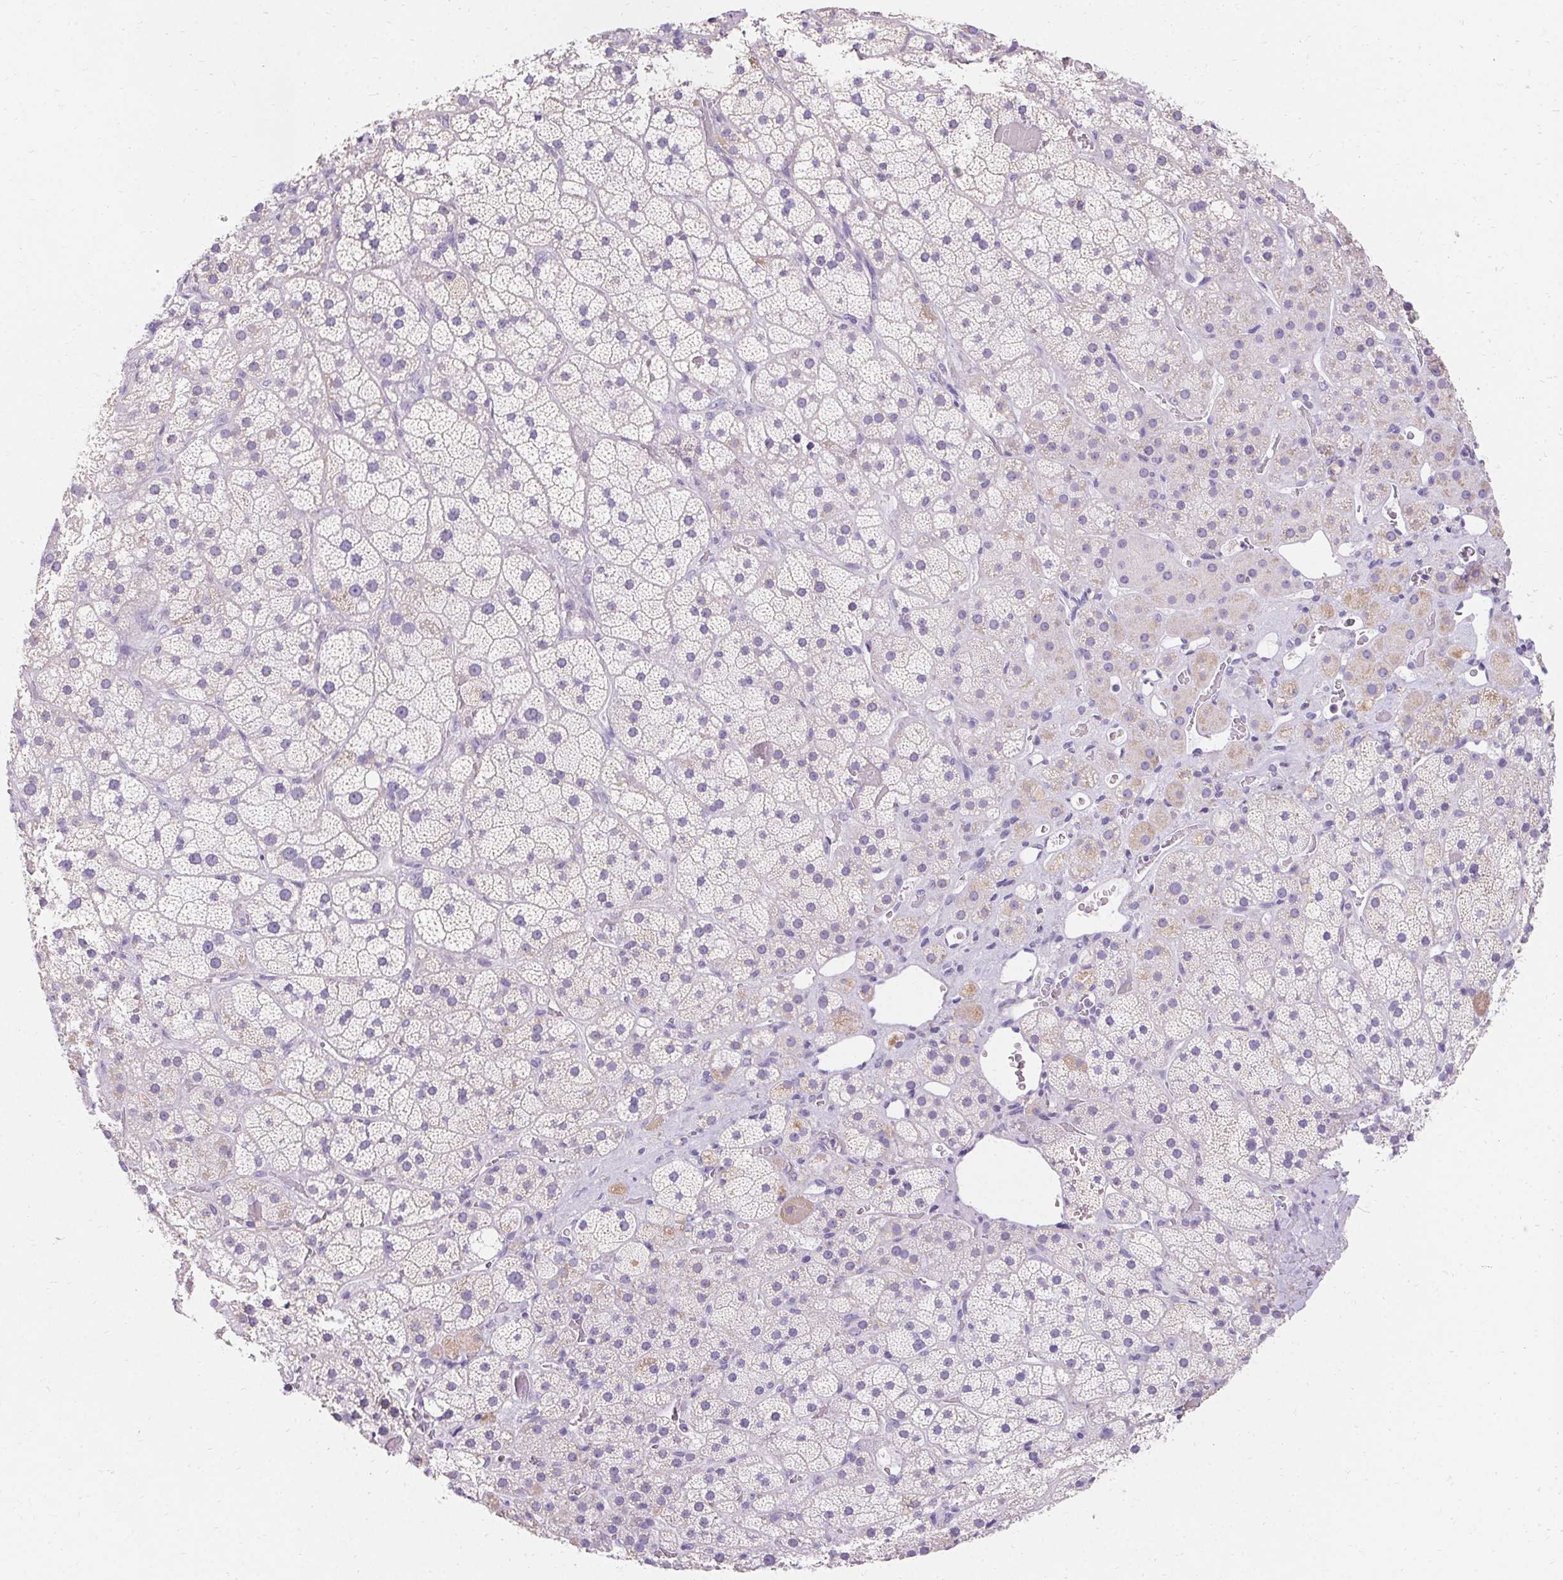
{"staining": {"intensity": "weak", "quantity": "<25%", "location": "cytoplasmic/membranous"}, "tissue": "adrenal gland", "cell_type": "Glandular cells", "image_type": "normal", "snomed": [{"axis": "morphology", "description": "Normal tissue, NOS"}, {"axis": "topography", "description": "Adrenal gland"}], "caption": "DAB (3,3'-diaminobenzidine) immunohistochemical staining of normal human adrenal gland displays no significant positivity in glandular cells.", "gene": "ASGR2", "patient": {"sex": "male", "age": 57}}